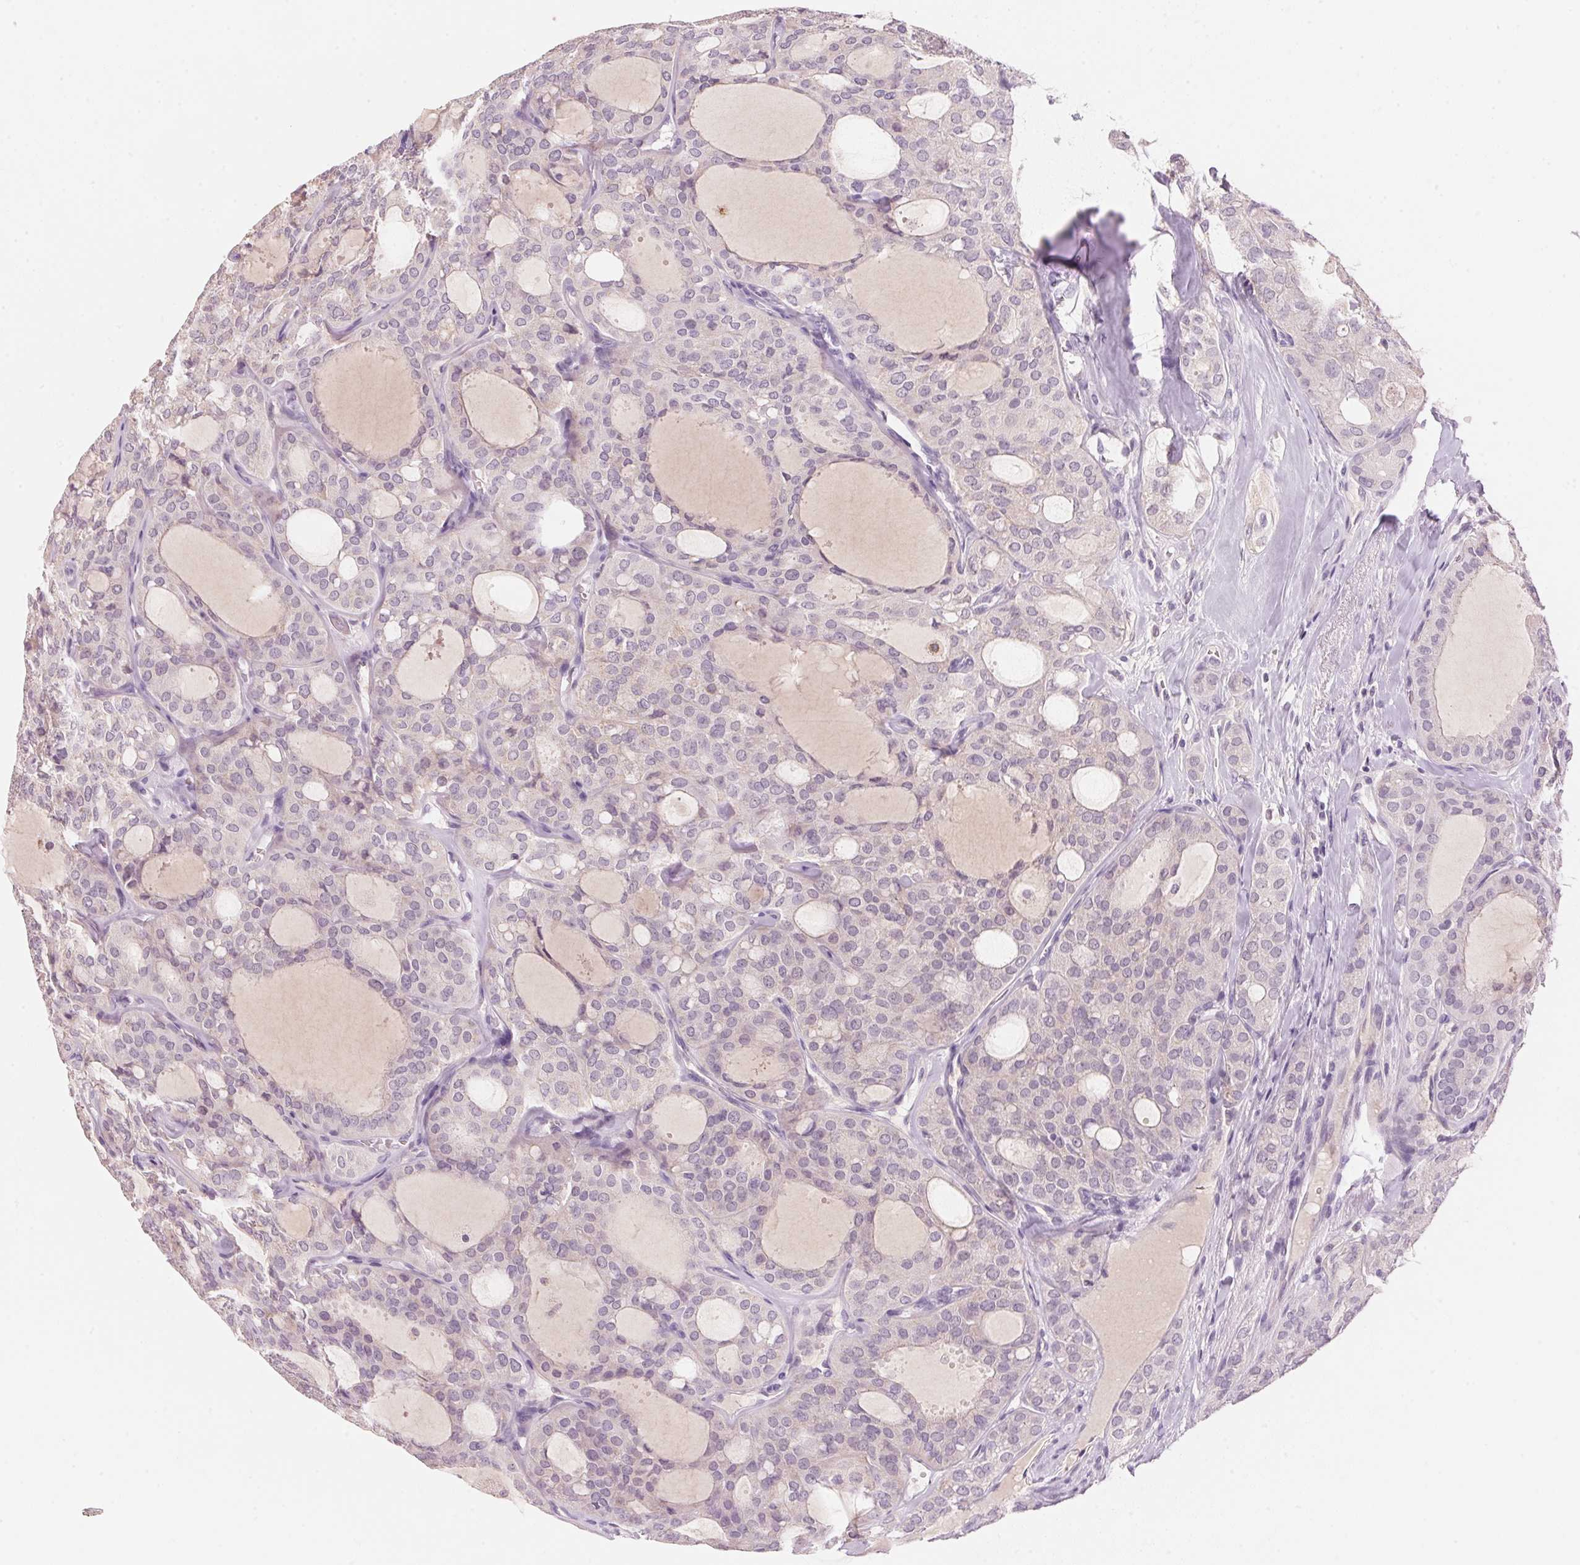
{"staining": {"intensity": "negative", "quantity": "none", "location": "none"}, "tissue": "thyroid cancer", "cell_type": "Tumor cells", "image_type": "cancer", "snomed": [{"axis": "morphology", "description": "Follicular adenoma carcinoma, NOS"}, {"axis": "topography", "description": "Thyroid gland"}], "caption": "Immunohistochemistry (IHC) of human follicular adenoma carcinoma (thyroid) shows no staining in tumor cells.", "gene": "CYP11B1", "patient": {"sex": "male", "age": 75}}